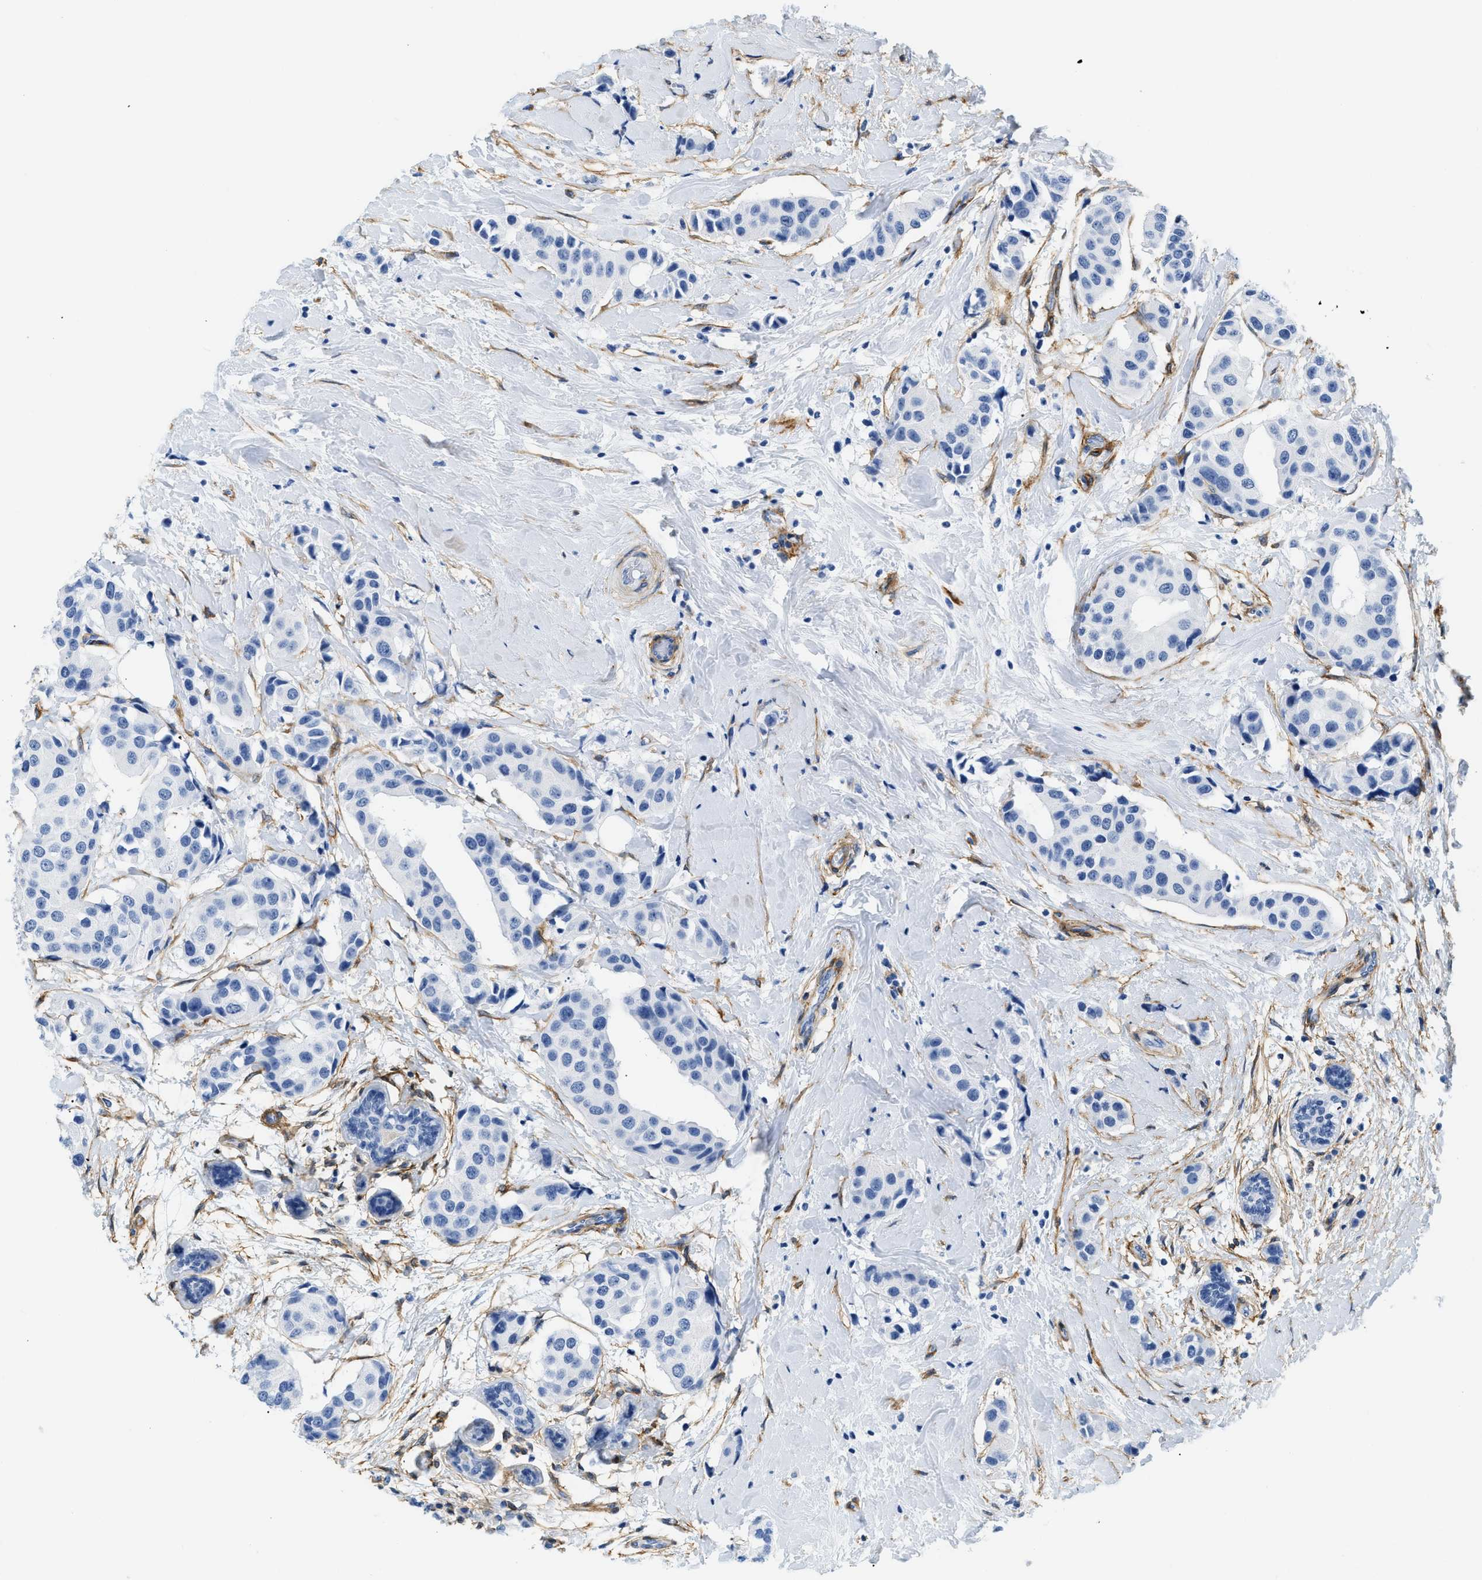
{"staining": {"intensity": "negative", "quantity": "none", "location": "none"}, "tissue": "breast cancer", "cell_type": "Tumor cells", "image_type": "cancer", "snomed": [{"axis": "morphology", "description": "Normal tissue, NOS"}, {"axis": "morphology", "description": "Duct carcinoma"}, {"axis": "topography", "description": "Breast"}], "caption": "Human breast invasive ductal carcinoma stained for a protein using IHC shows no positivity in tumor cells.", "gene": "PDGFRB", "patient": {"sex": "female", "age": 39}}